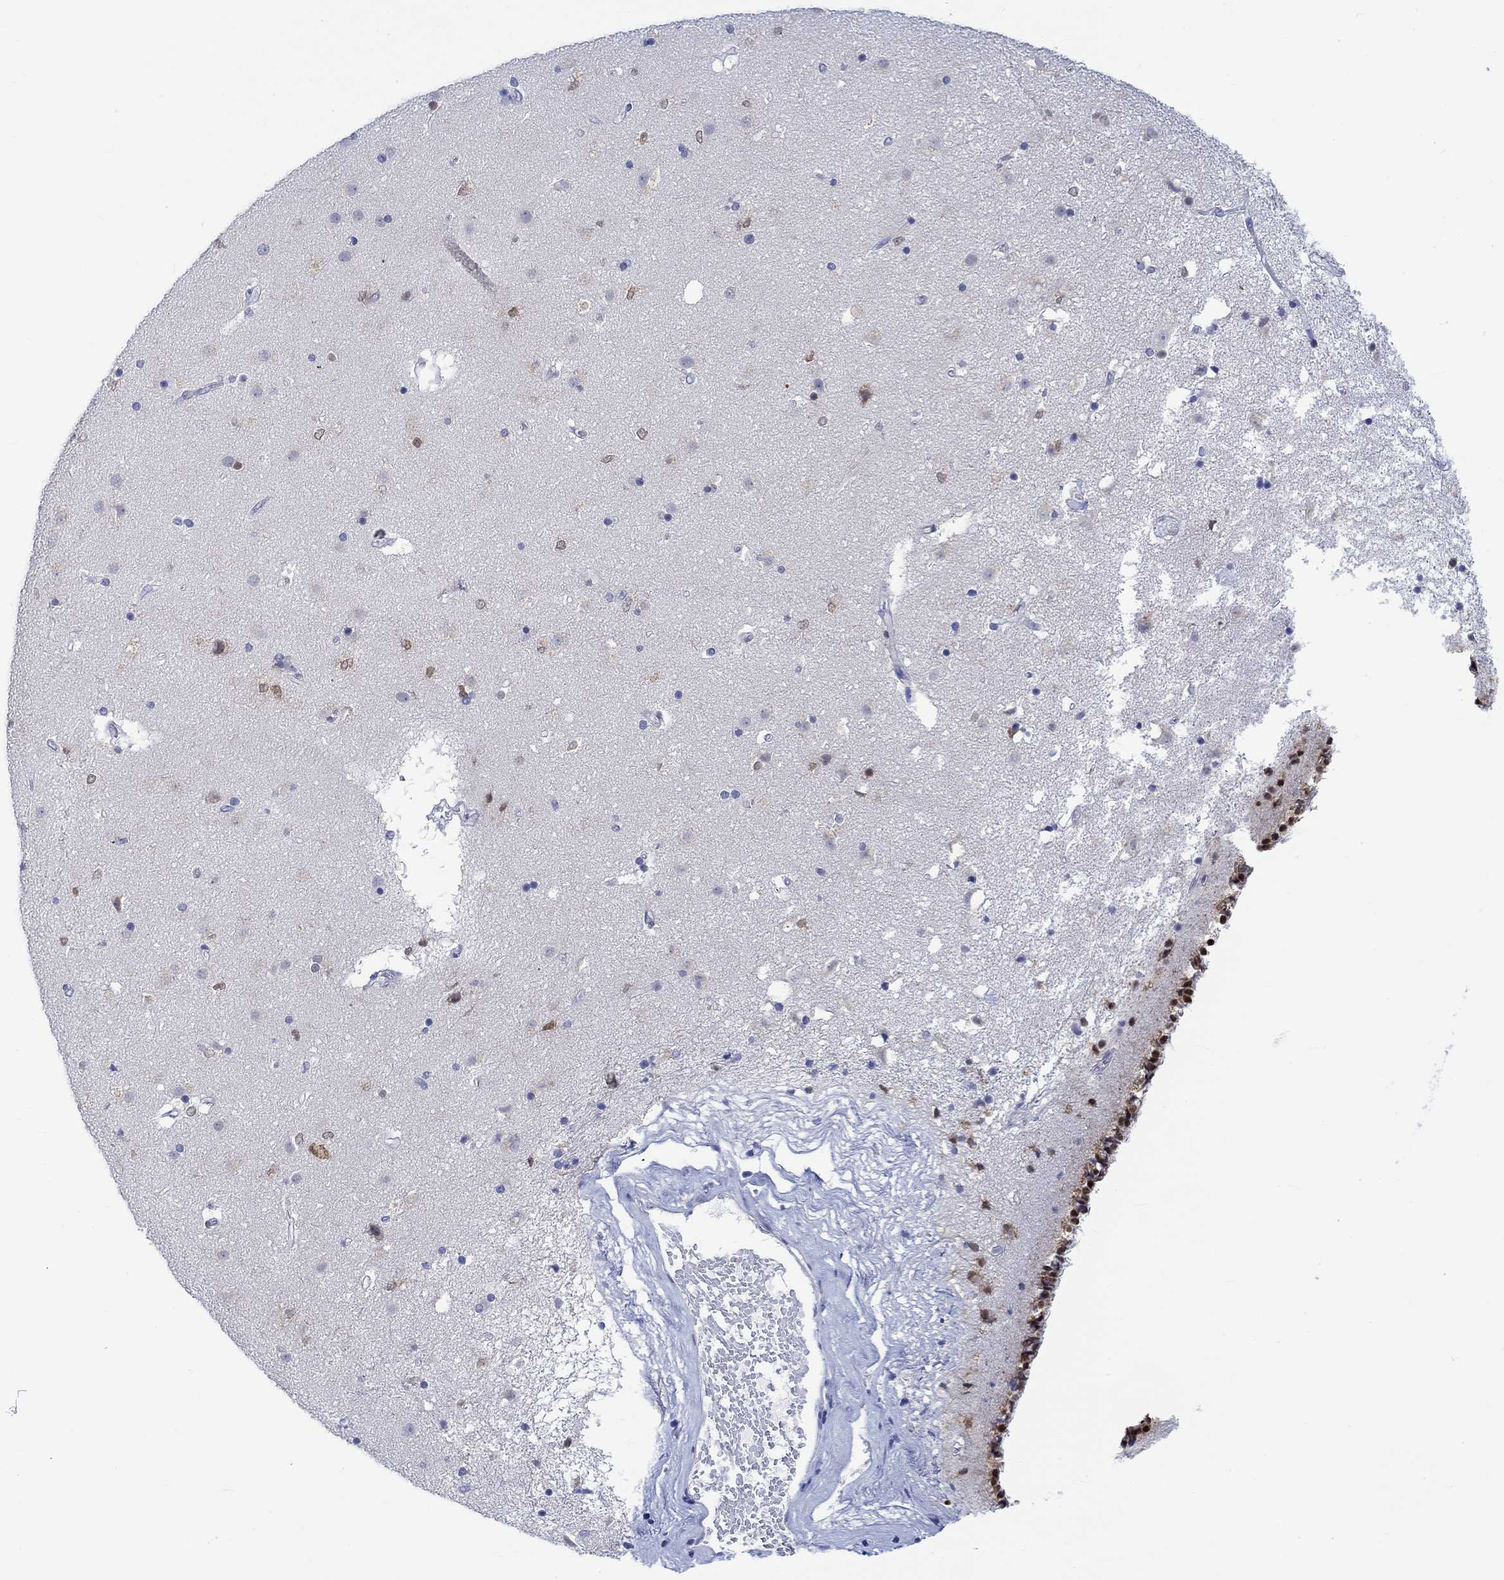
{"staining": {"intensity": "strong", "quantity": "<25%", "location": "nuclear"}, "tissue": "caudate", "cell_type": "Glial cells", "image_type": "normal", "snomed": [{"axis": "morphology", "description": "Normal tissue, NOS"}, {"axis": "topography", "description": "Lateral ventricle wall"}], "caption": "Brown immunohistochemical staining in normal caudate exhibits strong nuclear positivity in about <25% of glial cells.", "gene": "MSI1", "patient": {"sex": "female", "age": 71}}